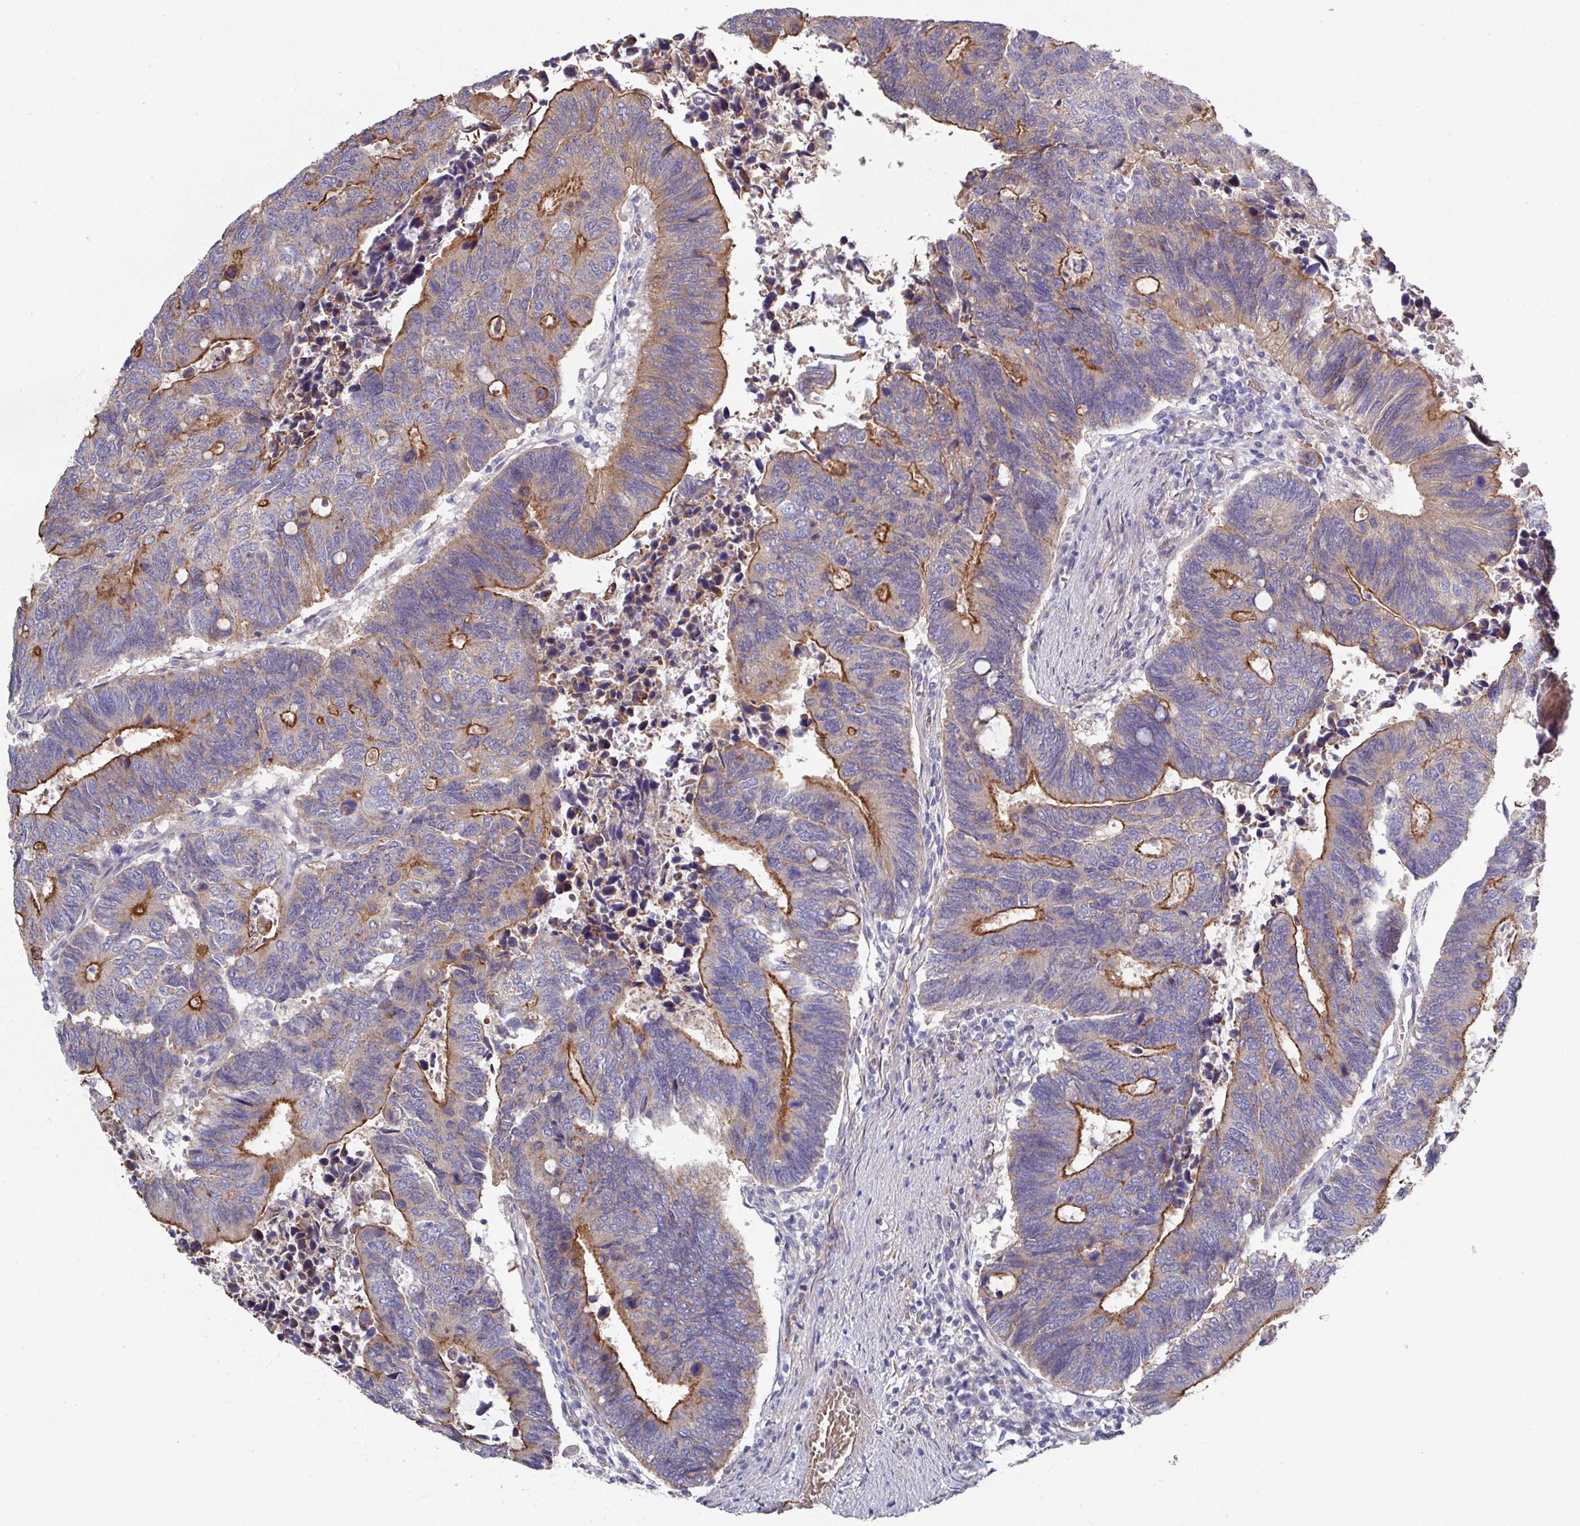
{"staining": {"intensity": "strong", "quantity": "25%-75%", "location": "cytoplasmic/membranous"}, "tissue": "colorectal cancer", "cell_type": "Tumor cells", "image_type": "cancer", "snomed": [{"axis": "morphology", "description": "Adenocarcinoma, NOS"}, {"axis": "topography", "description": "Colon"}], "caption": "Adenocarcinoma (colorectal) tissue shows strong cytoplasmic/membranous staining in about 25%-75% of tumor cells, visualized by immunohistochemistry.", "gene": "PRR5", "patient": {"sex": "male", "age": 87}}